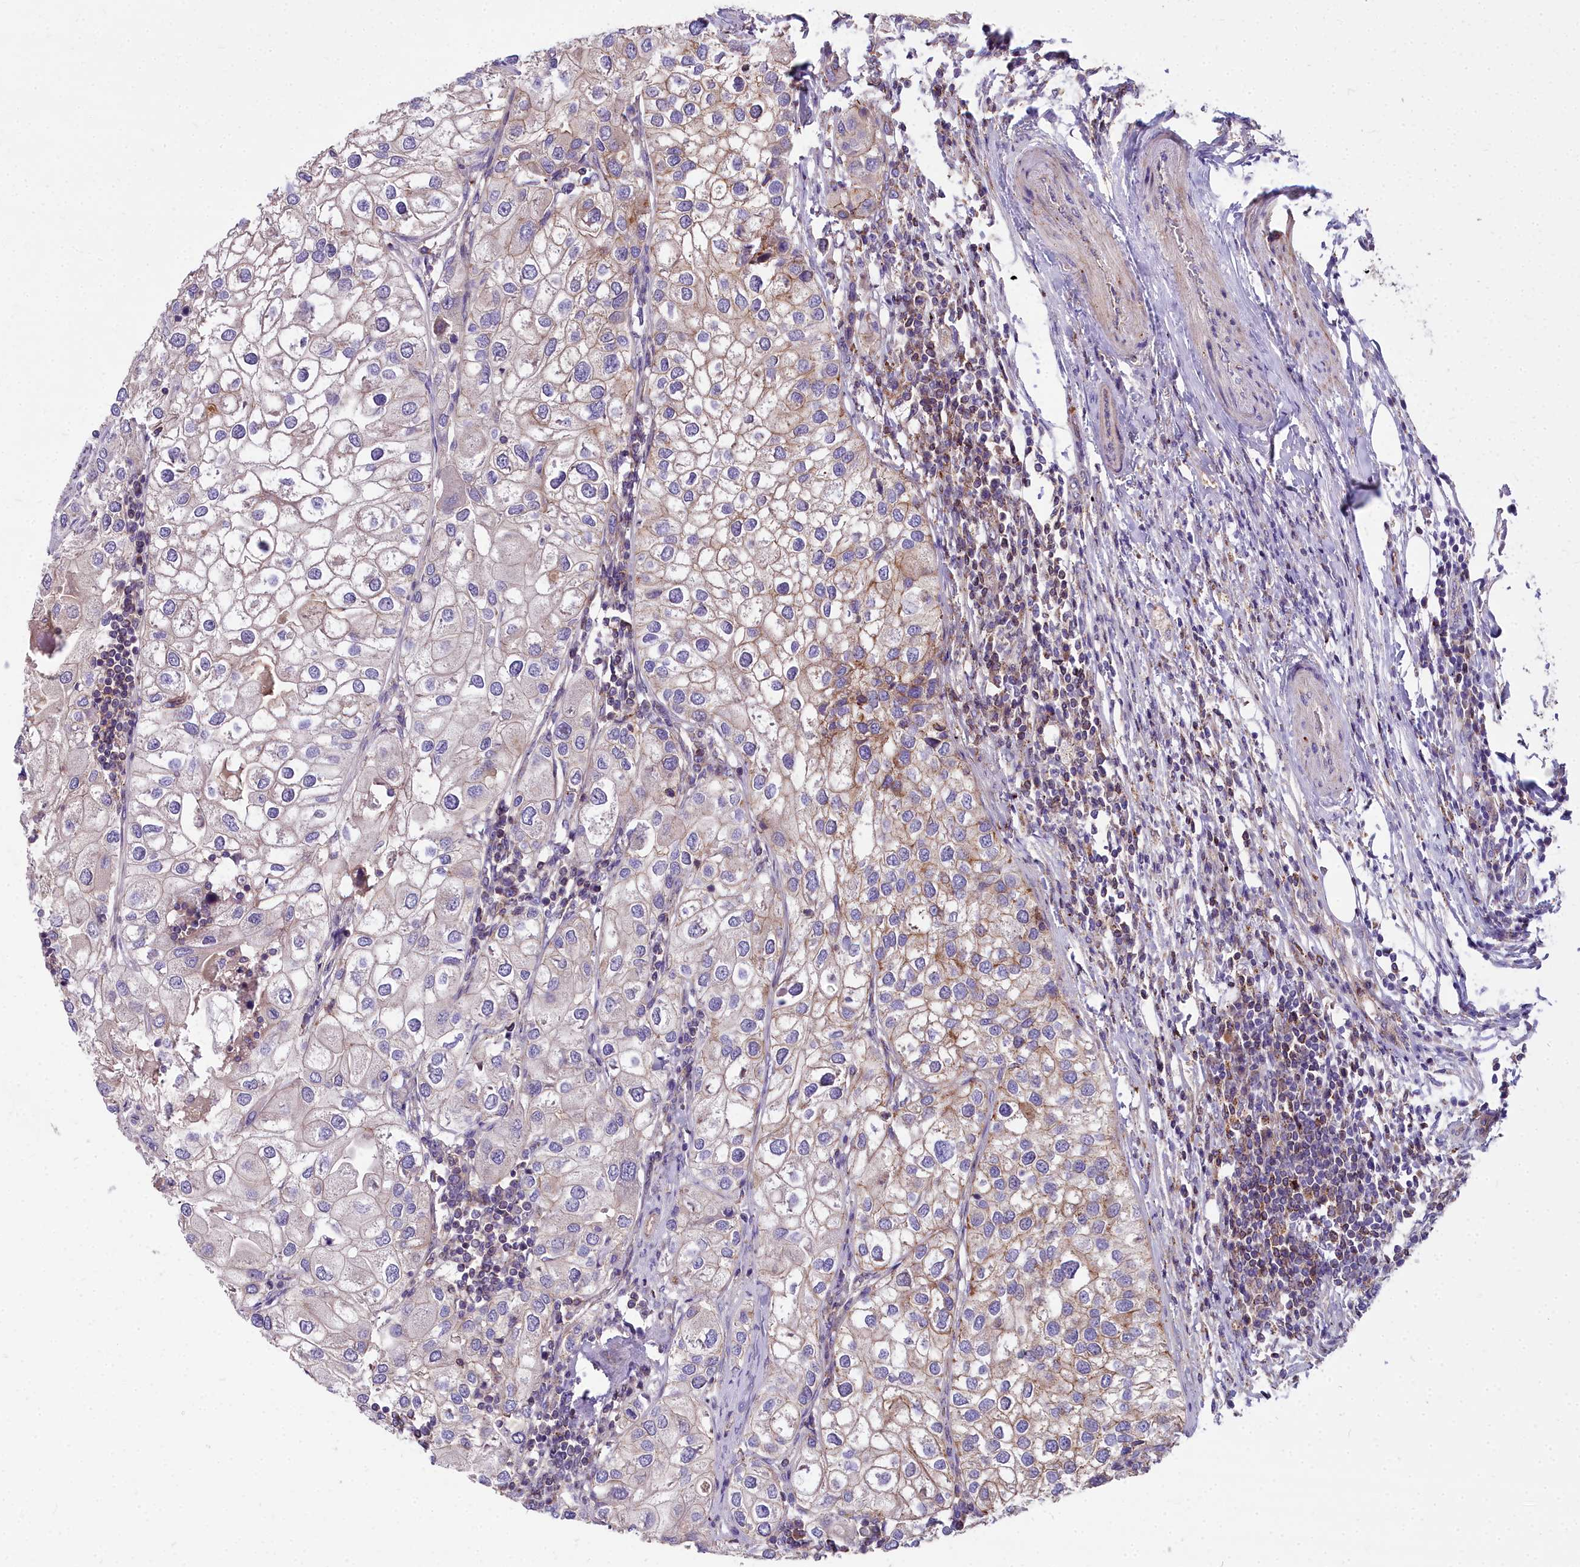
{"staining": {"intensity": "moderate", "quantity": "25%-75%", "location": "cytoplasmic/membranous"}, "tissue": "urothelial cancer", "cell_type": "Tumor cells", "image_type": "cancer", "snomed": [{"axis": "morphology", "description": "Urothelial carcinoma, High grade"}, {"axis": "topography", "description": "Urinary bladder"}], "caption": "Human urothelial cancer stained for a protein (brown) shows moderate cytoplasmic/membranous positive positivity in approximately 25%-75% of tumor cells.", "gene": "FRMPD1", "patient": {"sex": "male", "age": 64}}